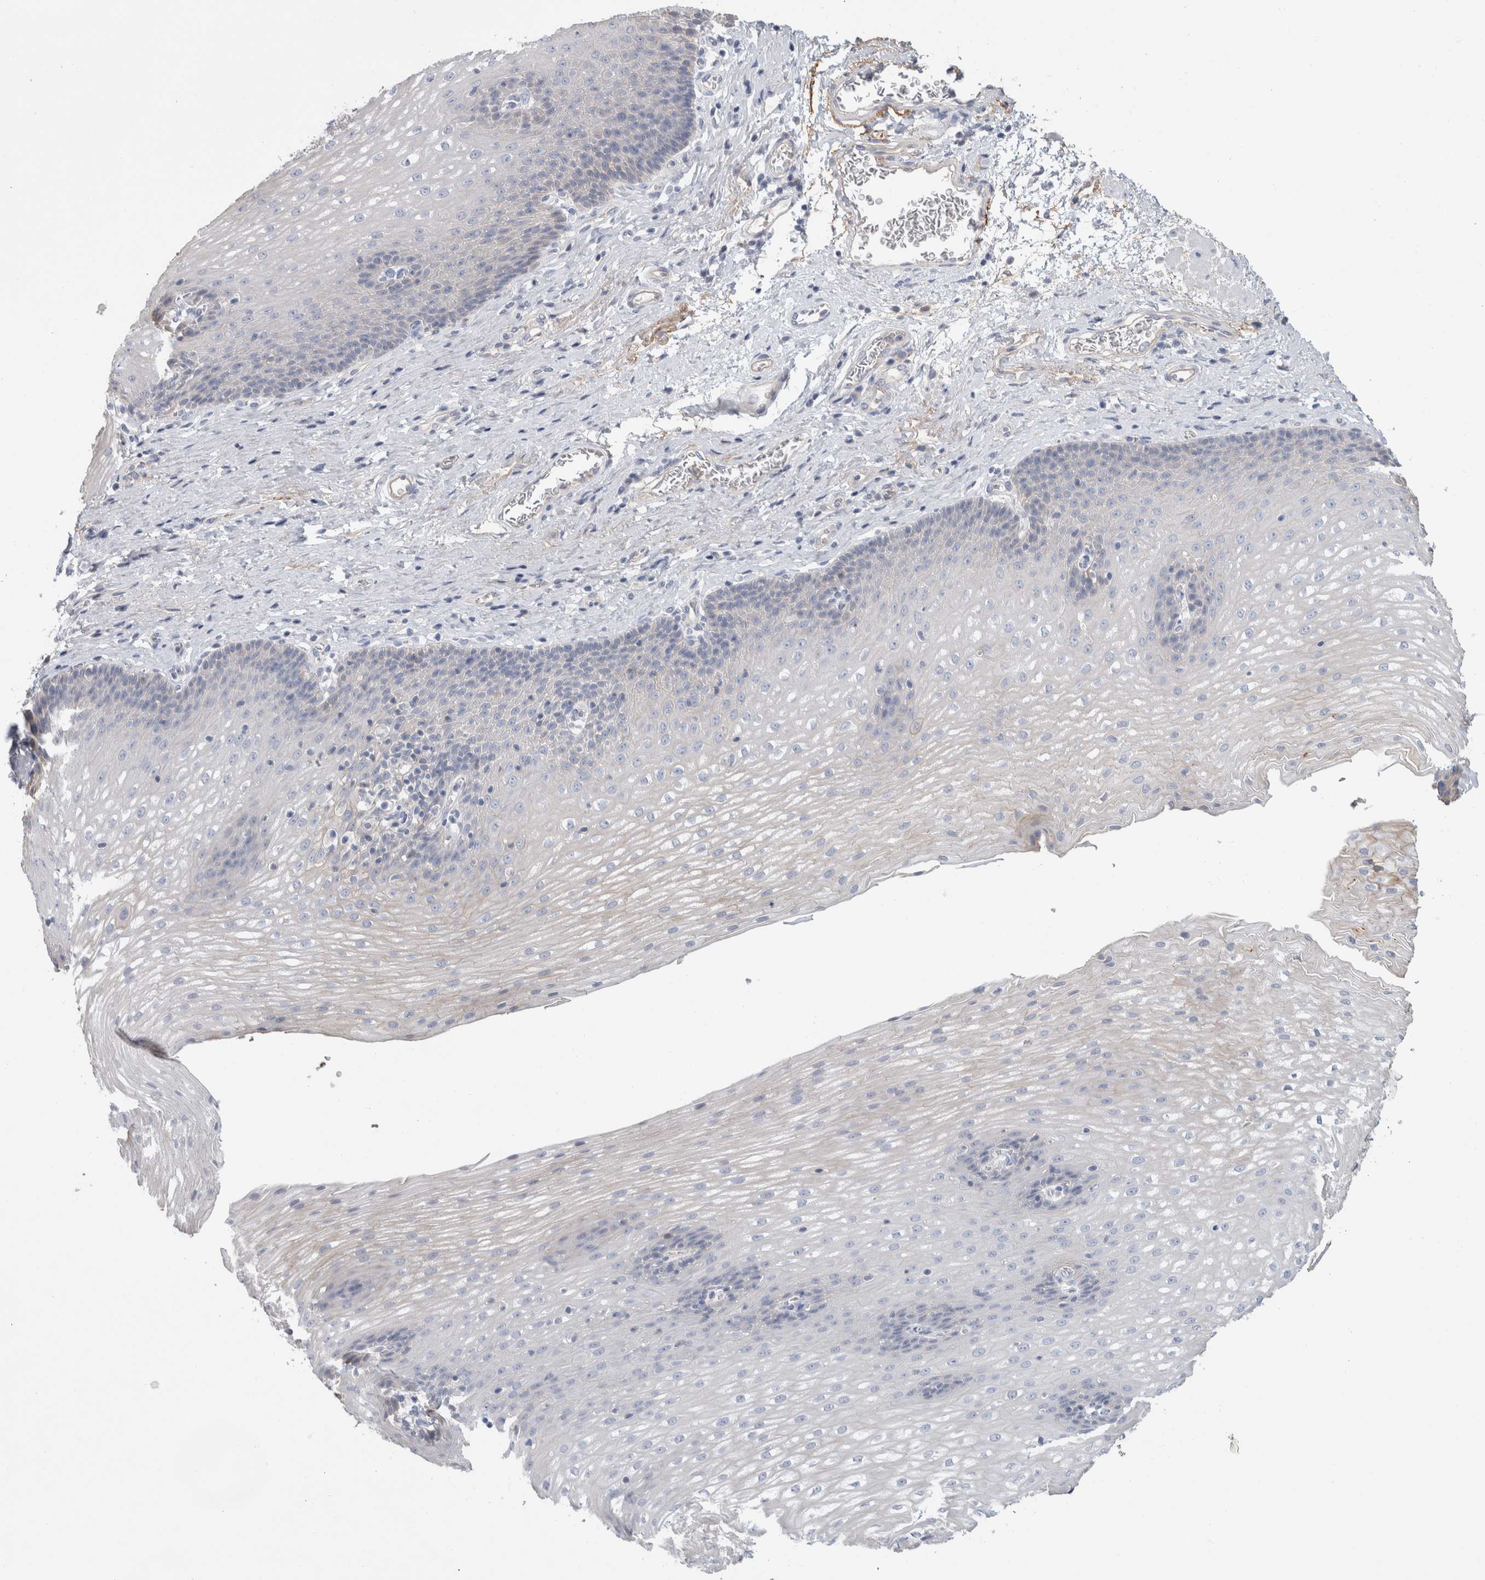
{"staining": {"intensity": "weak", "quantity": "<25%", "location": "cytoplasmic/membranous"}, "tissue": "esophagus", "cell_type": "Squamous epithelial cells", "image_type": "normal", "snomed": [{"axis": "morphology", "description": "Normal tissue, NOS"}, {"axis": "topography", "description": "Esophagus"}], "caption": "IHC photomicrograph of normal esophagus: human esophagus stained with DAB demonstrates no significant protein expression in squamous epithelial cells.", "gene": "CD55", "patient": {"sex": "male", "age": 48}}